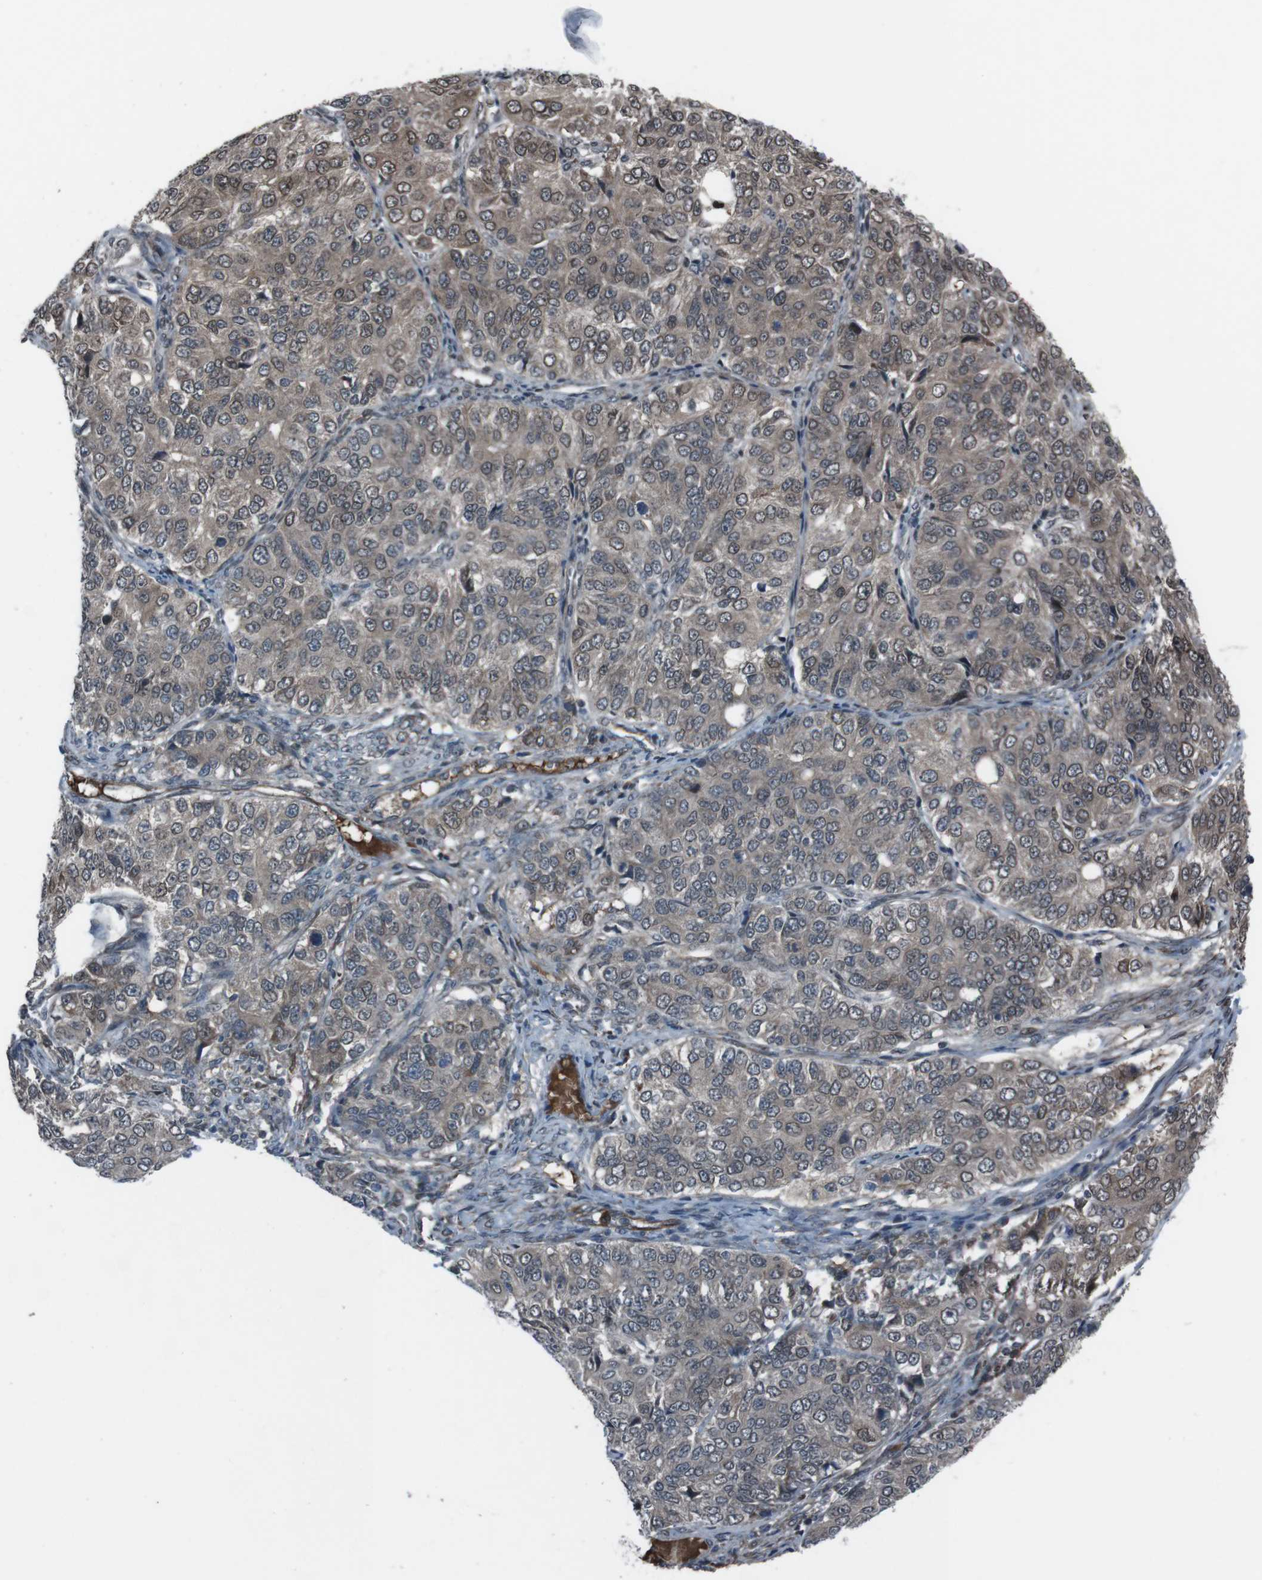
{"staining": {"intensity": "moderate", "quantity": ">75%", "location": "cytoplasmic/membranous,nuclear"}, "tissue": "ovarian cancer", "cell_type": "Tumor cells", "image_type": "cancer", "snomed": [{"axis": "morphology", "description": "Carcinoma, endometroid"}, {"axis": "topography", "description": "Ovary"}], "caption": "Protein analysis of ovarian cancer tissue reveals moderate cytoplasmic/membranous and nuclear expression in approximately >75% of tumor cells. (brown staining indicates protein expression, while blue staining denotes nuclei).", "gene": "SS18L1", "patient": {"sex": "female", "age": 51}}